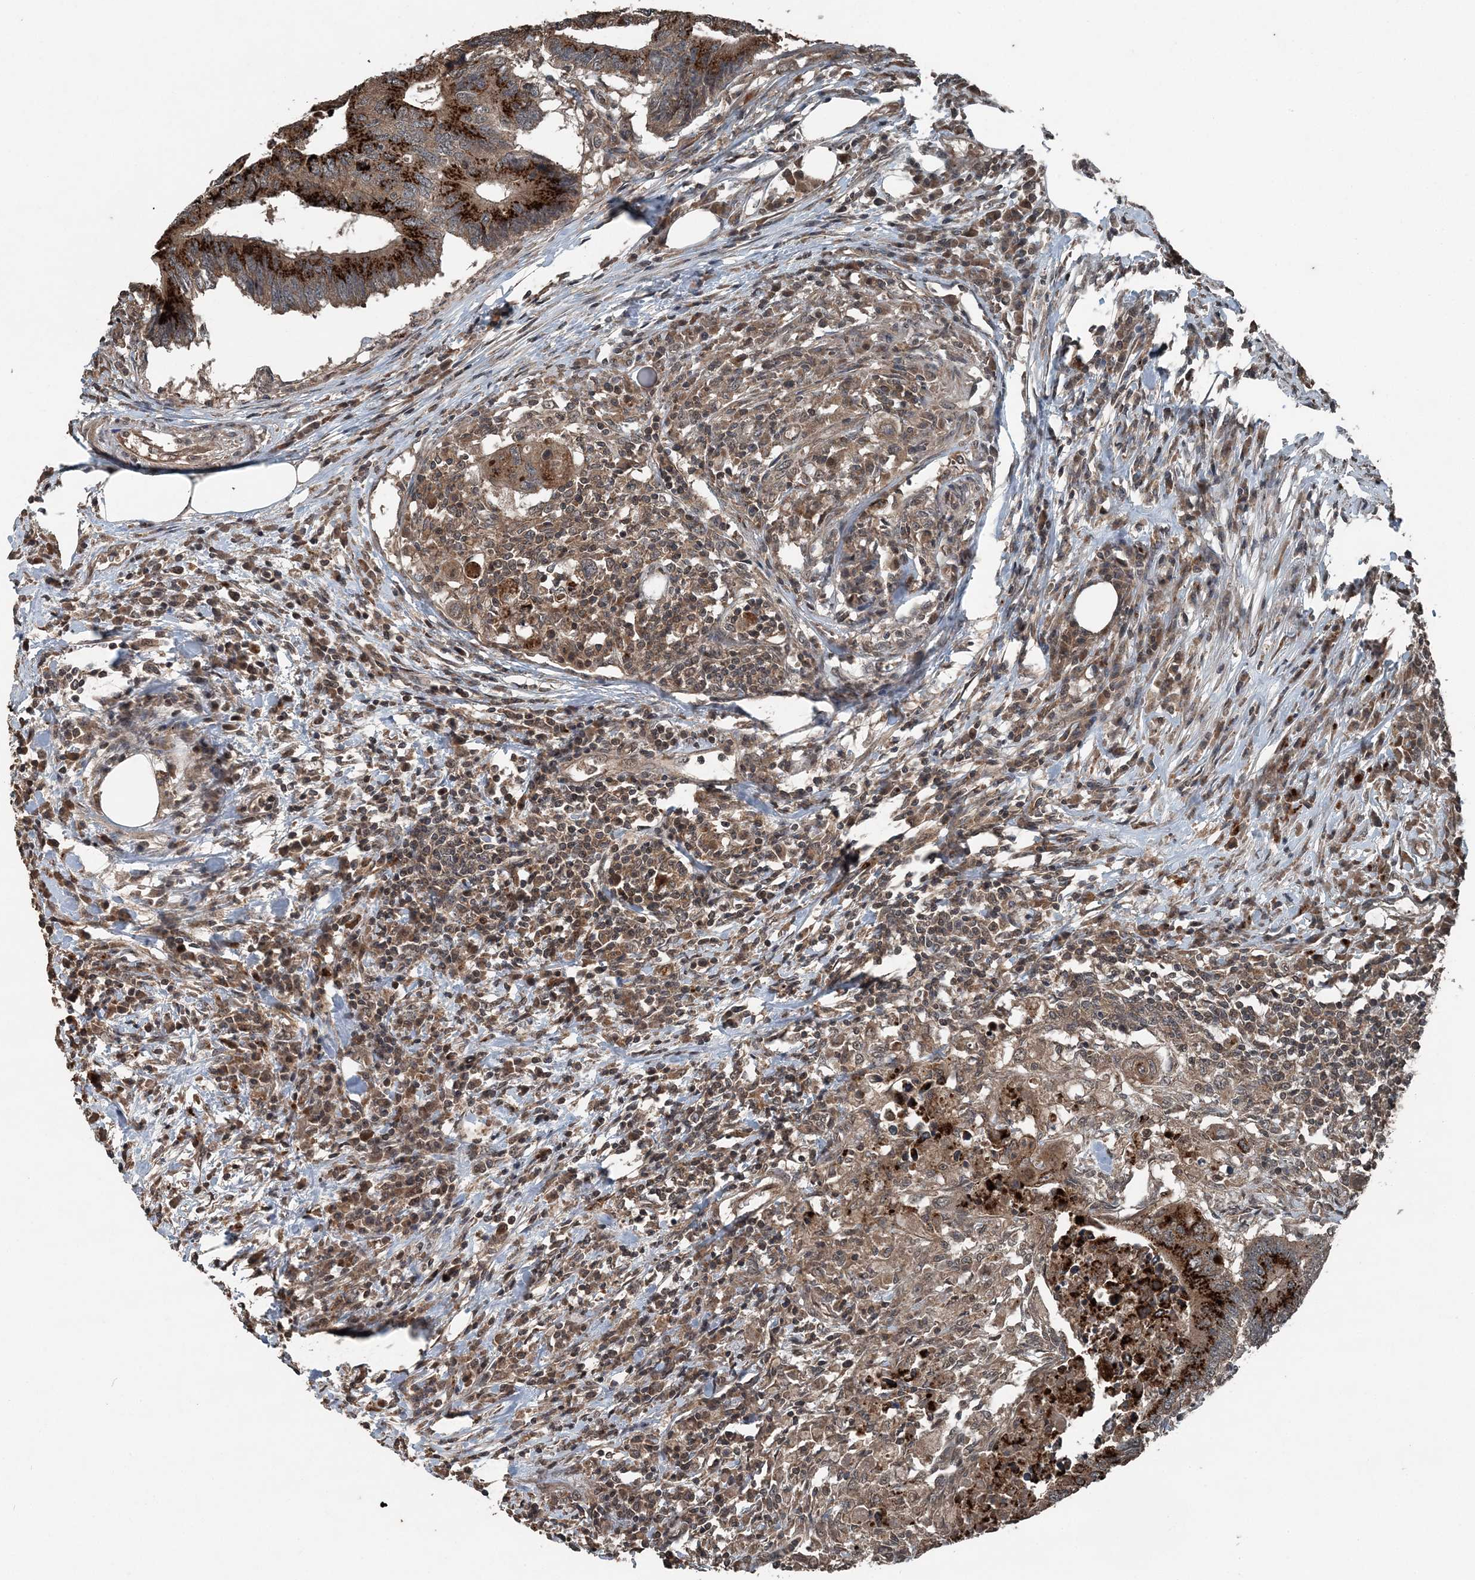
{"staining": {"intensity": "strong", "quantity": ">75%", "location": "cytoplasmic/membranous"}, "tissue": "colorectal cancer", "cell_type": "Tumor cells", "image_type": "cancer", "snomed": [{"axis": "morphology", "description": "Adenocarcinoma, NOS"}, {"axis": "topography", "description": "Colon"}], "caption": "DAB (3,3'-diaminobenzidine) immunohistochemical staining of colorectal cancer reveals strong cytoplasmic/membranous protein staining in about >75% of tumor cells.", "gene": "CFL1", "patient": {"sex": "male", "age": 71}}